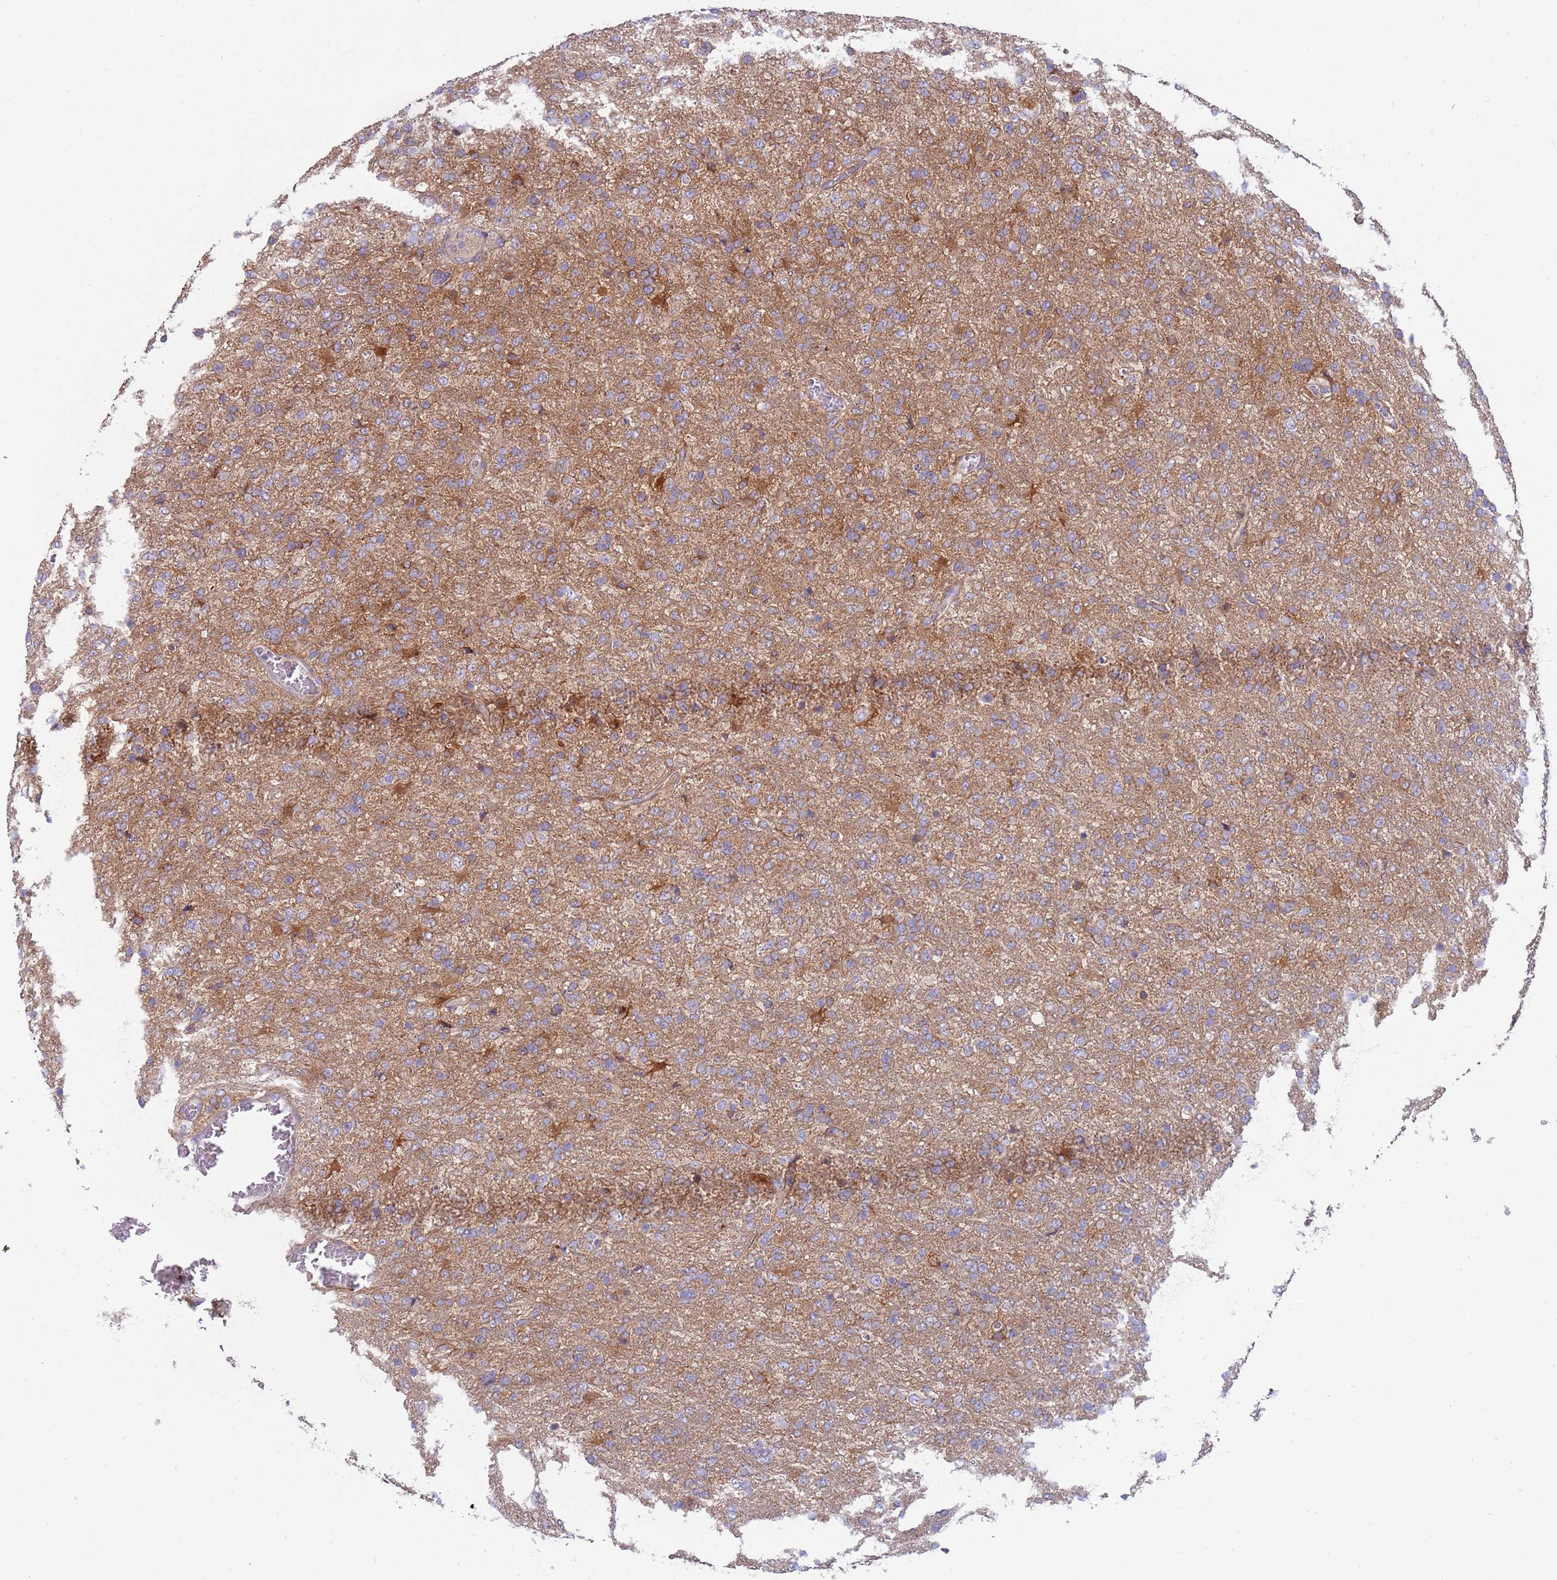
{"staining": {"intensity": "moderate", "quantity": ">75%", "location": "cytoplasmic/membranous"}, "tissue": "glioma", "cell_type": "Tumor cells", "image_type": "cancer", "snomed": [{"axis": "morphology", "description": "Glioma, malignant, High grade"}, {"axis": "topography", "description": "Brain"}], "caption": "Brown immunohistochemical staining in human glioma shows moderate cytoplasmic/membranous positivity in about >75% of tumor cells.", "gene": "UQCRQ", "patient": {"sex": "female", "age": 74}}